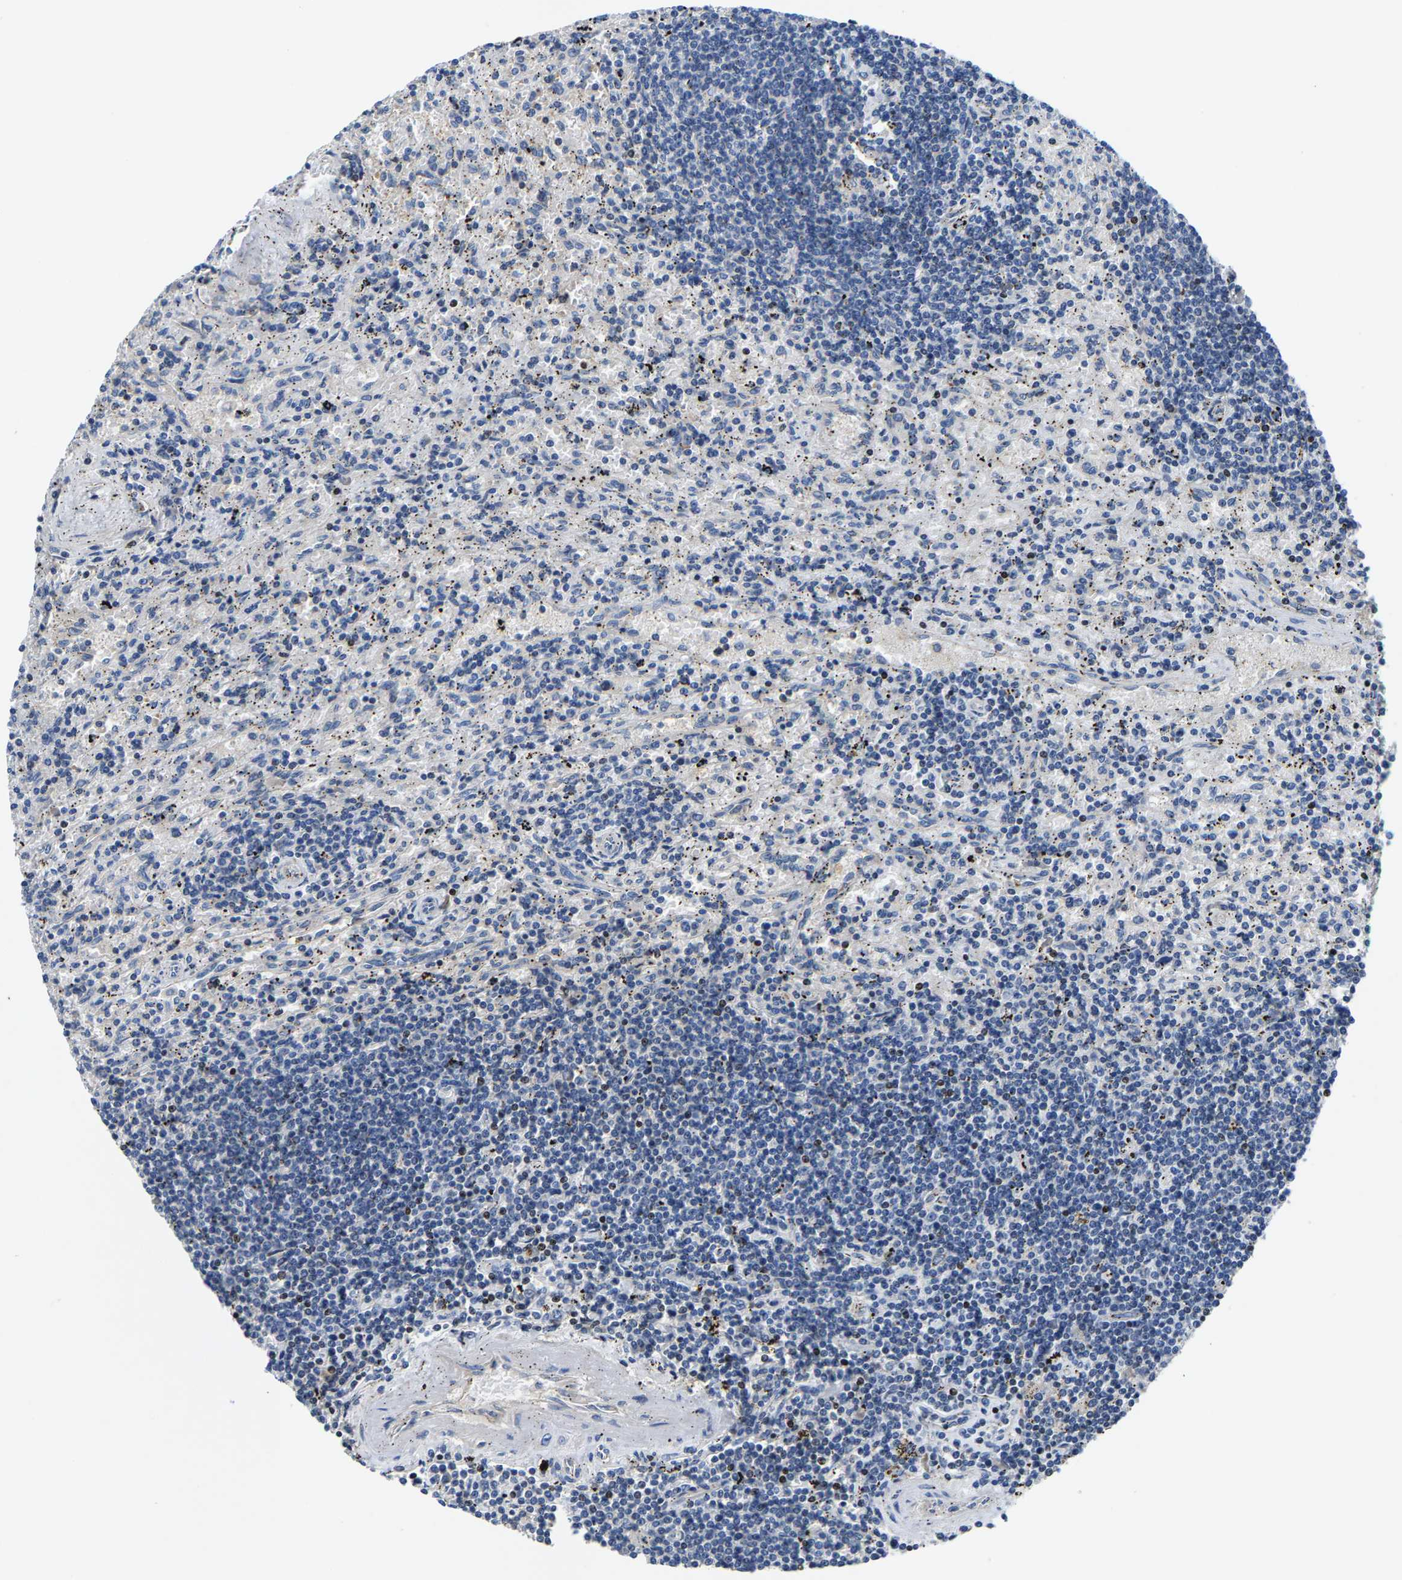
{"staining": {"intensity": "negative", "quantity": "none", "location": "none"}, "tissue": "lymphoma", "cell_type": "Tumor cells", "image_type": "cancer", "snomed": [{"axis": "morphology", "description": "Malignant lymphoma, non-Hodgkin's type, Low grade"}, {"axis": "topography", "description": "Spleen"}], "caption": "A high-resolution image shows IHC staining of malignant lymphoma, non-Hodgkin's type (low-grade), which reveals no significant positivity in tumor cells. (DAB immunohistochemistry visualized using brightfield microscopy, high magnification).", "gene": "AGBL3", "patient": {"sex": "male", "age": 76}}